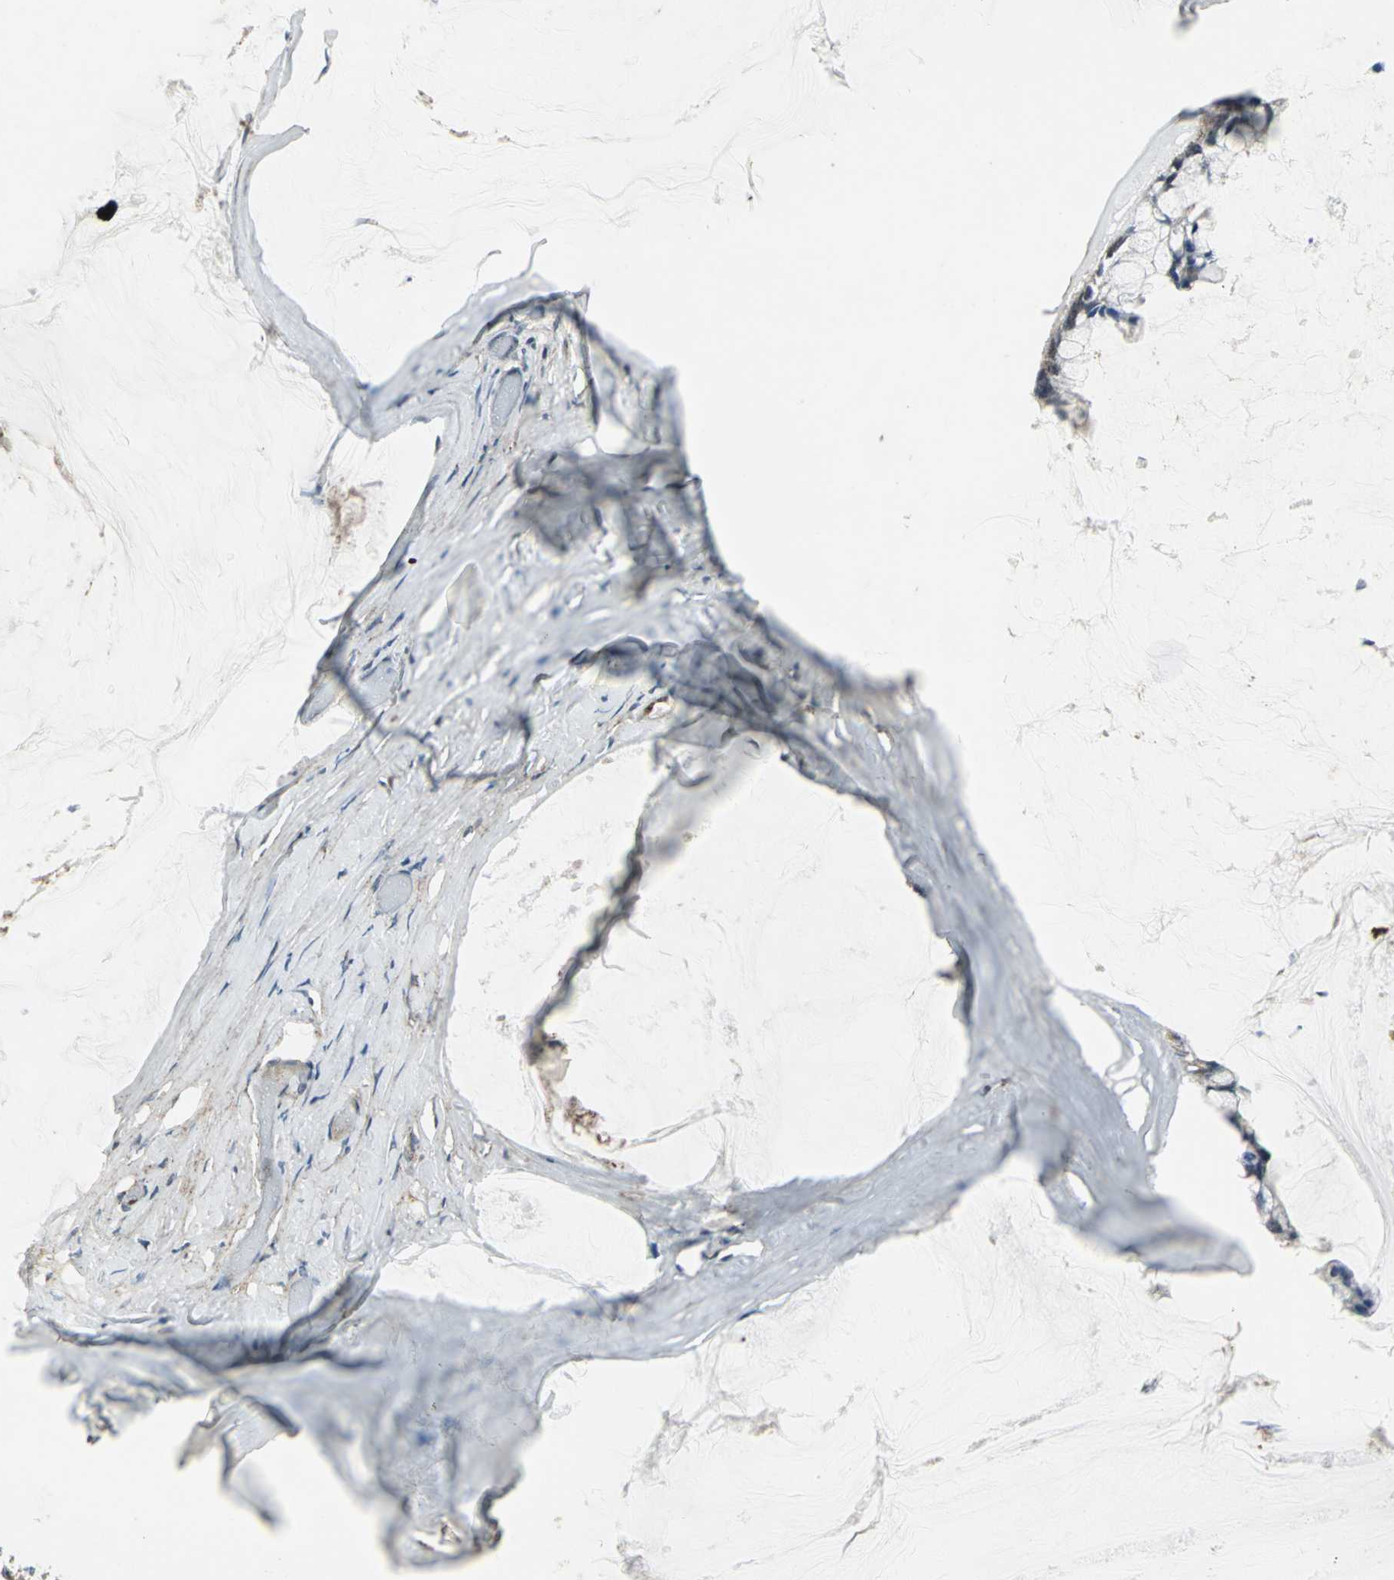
{"staining": {"intensity": "negative", "quantity": "none", "location": "none"}, "tissue": "ovarian cancer", "cell_type": "Tumor cells", "image_type": "cancer", "snomed": [{"axis": "morphology", "description": "Cystadenocarcinoma, mucinous, NOS"}, {"axis": "topography", "description": "Ovary"}], "caption": "IHC of ovarian mucinous cystadenocarcinoma exhibits no expression in tumor cells. Brightfield microscopy of immunohistochemistry stained with DAB (brown) and hematoxylin (blue), captured at high magnification.", "gene": "DNAJB4", "patient": {"sex": "female", "age": 39}}